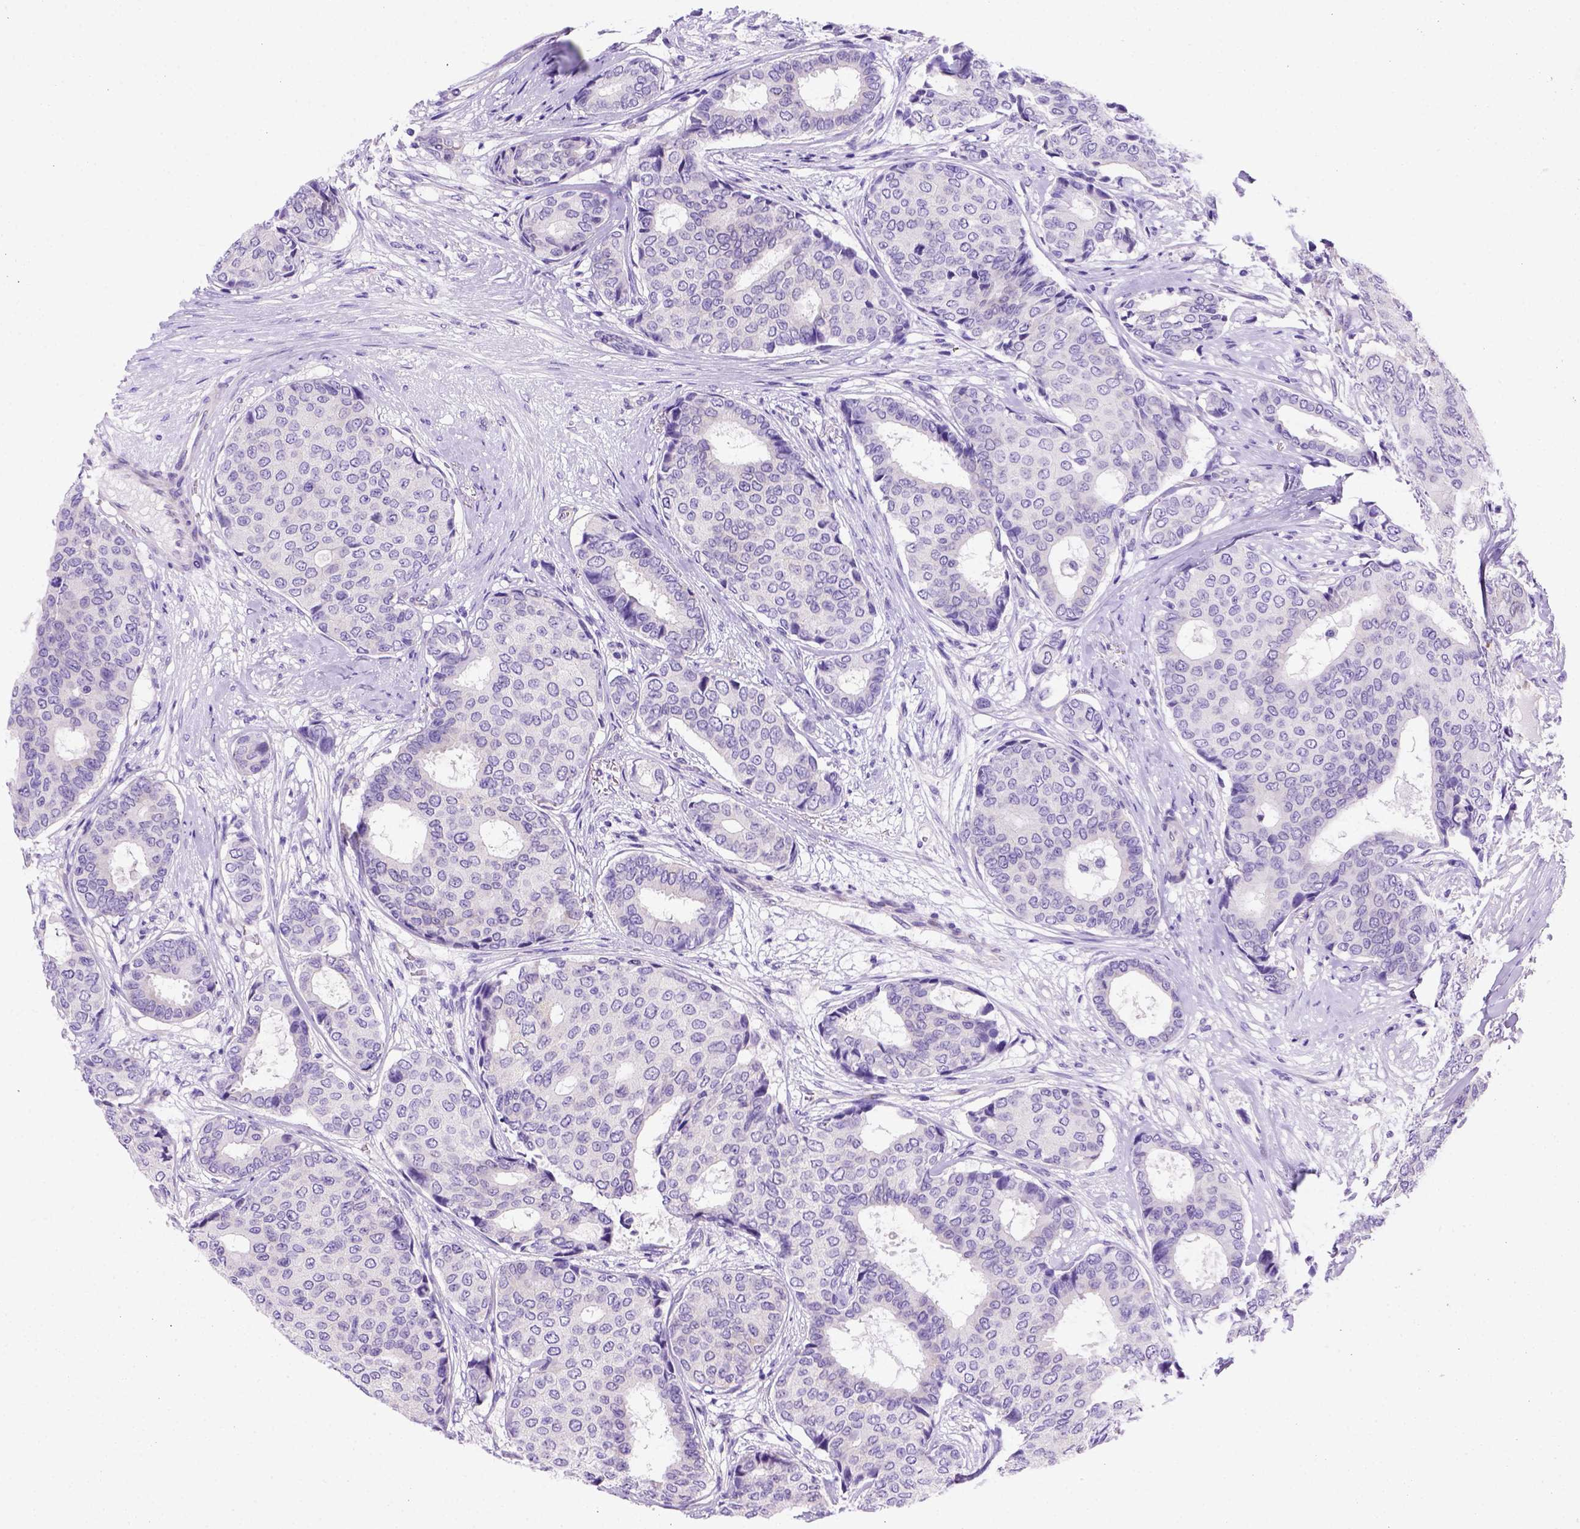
{"staining": {"intensity": "weak", "quantity": "<25%", "location": "cytoplasmic/membranous"}, "tissue": "breast cancer", "cell_type": "Tumor cells", "image_type": "cancer", "snomed": [{"axis": "morphology", "description": "Duct carcinoma"}, {"axis": "topography", "description": "Breast"}], "caption": "DAB (3,3'-diaminobenzidine) immunohistochemical staining of breast cancer (infiltrating ductal carcinoma) displays no significant expression in tumor cells.", "gene": "FOXI1", "patient": {"sex": "female", "age": 75}}